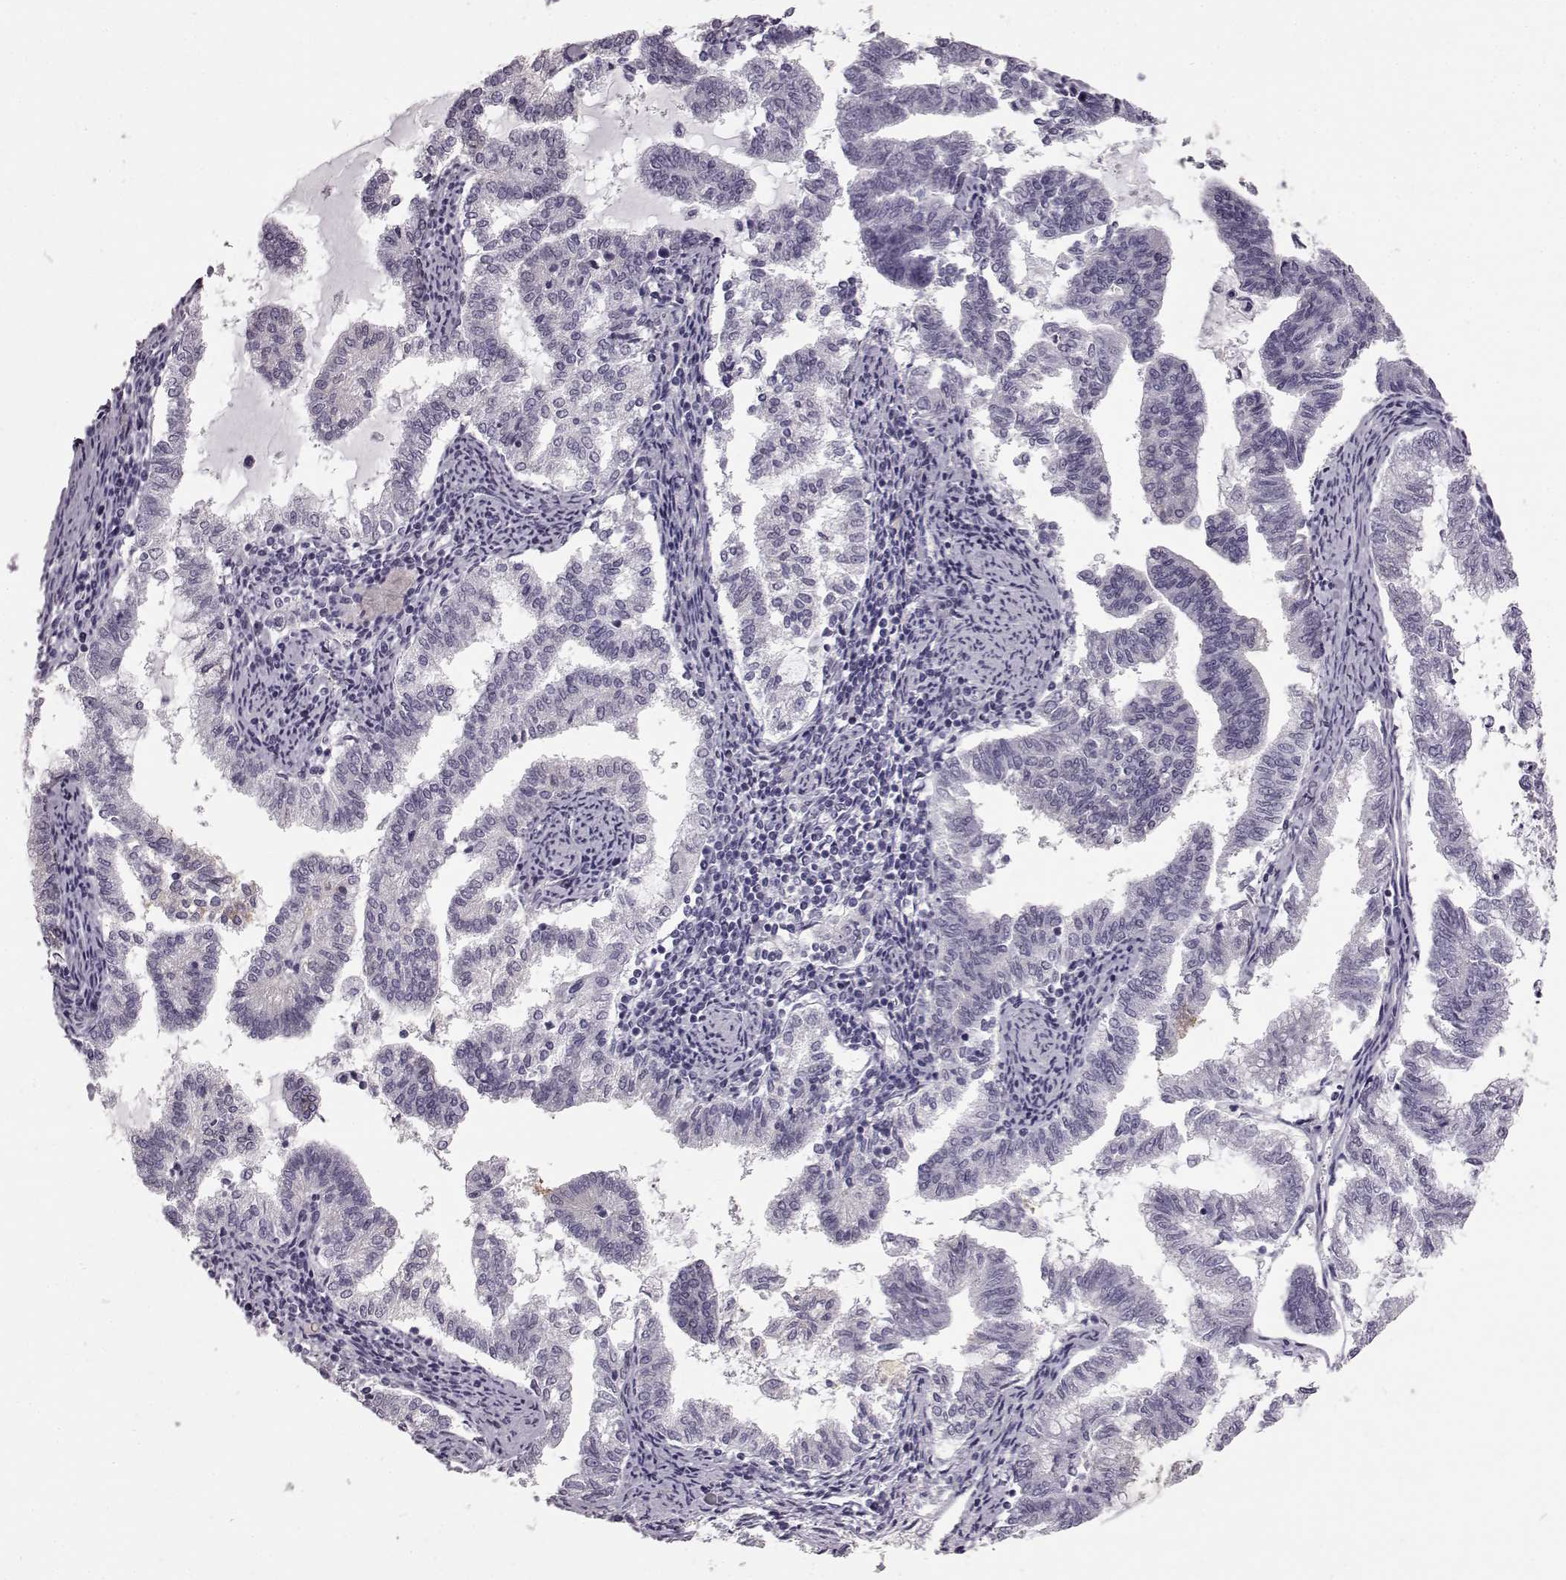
{"staining": {"intensity": "negative", "quantity": "none", "location": "none"}, "tissue": "endometrial cancer", "cell_type": "Tumor cells", "image_type": "cancer", "snomed": [{"axis": "morphology", "description": "Adenocarcinoma, NOS"}, {"axis": "topography", "description": "Endometrium"}], "caption": "A high-resolution histopathology image shows immunohistochemistry (IHC) staining of endometrial adenocarcinoma, which demonstrates no significant positivity in tumor cells.", "gene": "FUT4", "patient": {"sex": "female", "age": 79}}